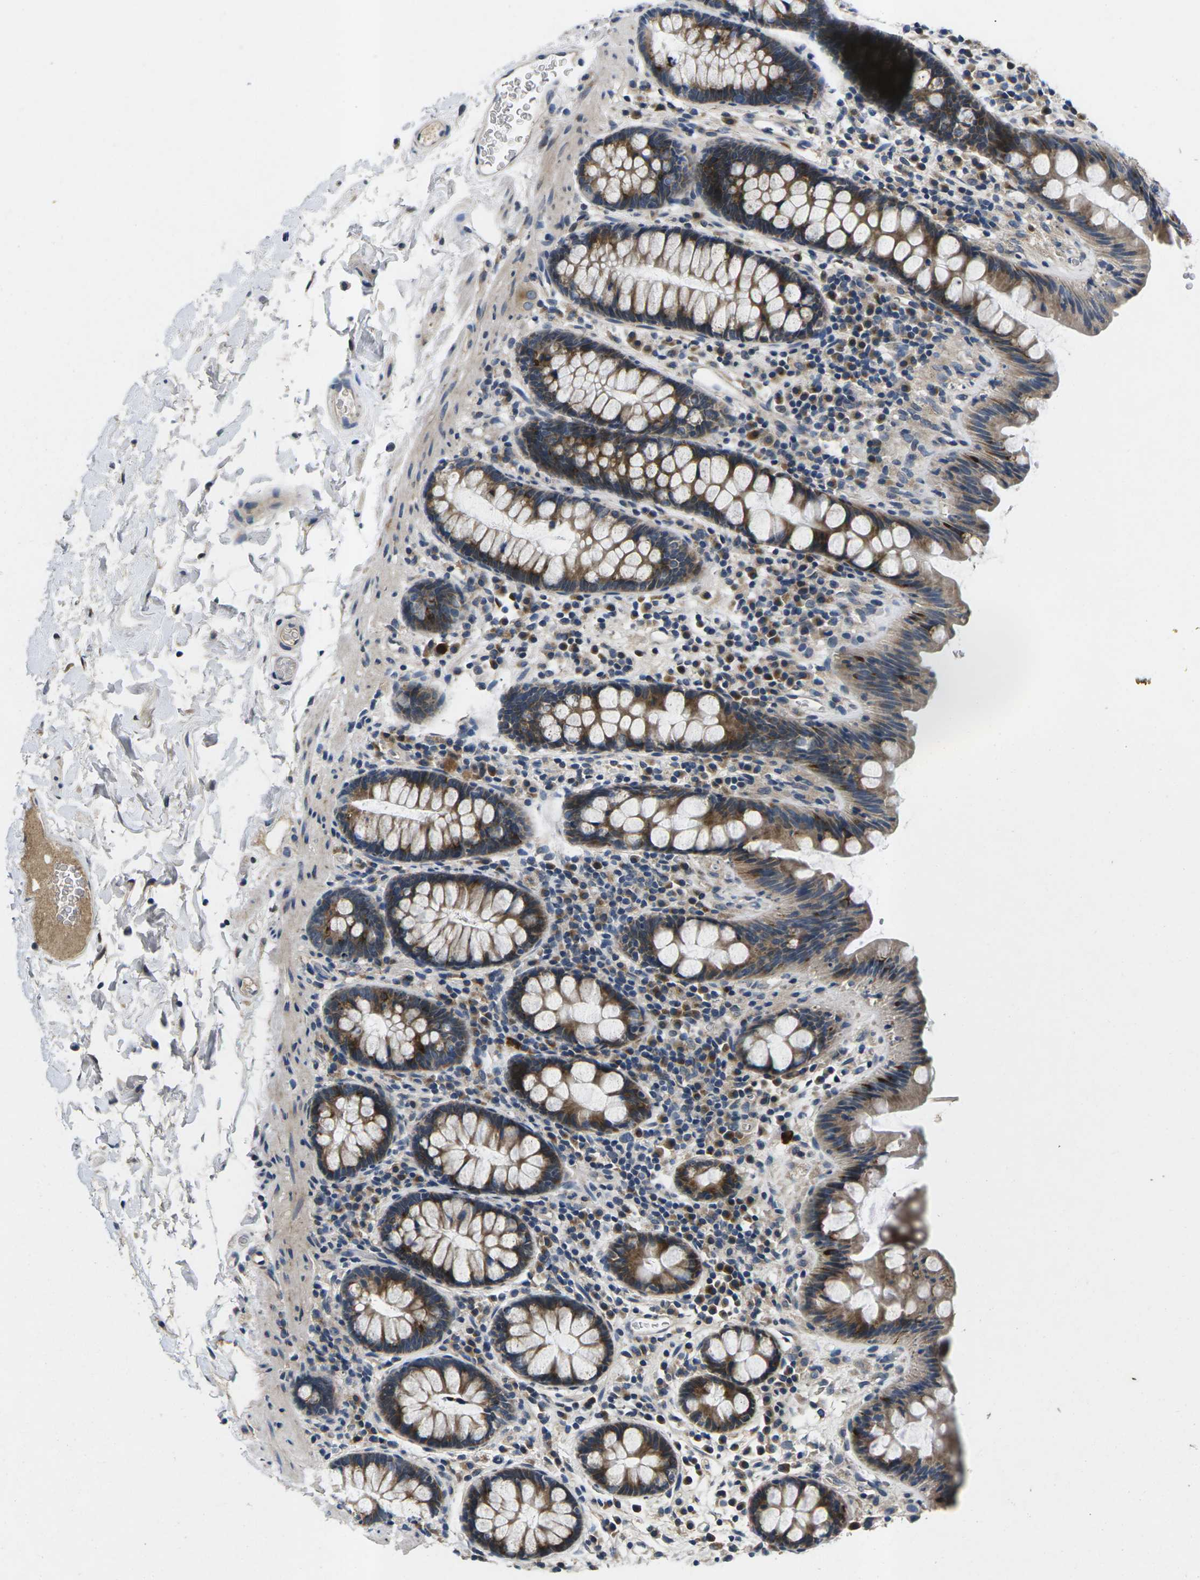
{"staining": {"intensity": "negative", "quantity": "none", "location": "none"}, "tissue": "colon", "cell_type": "Endothelial cells", "image_type": "normal", "snomed": [{"axis": "morphology", "description": "Normal tissue, NOS"}, {"axis": "topography", "description": "Colon"}], "caption": "This is a photomicrograph of immunohistochemistry (IHC) staining of benign colon, which shows no staining in endothelial cells.", "gene": "ERGIC3", "patient": {"sex": "female", "age": 80}}